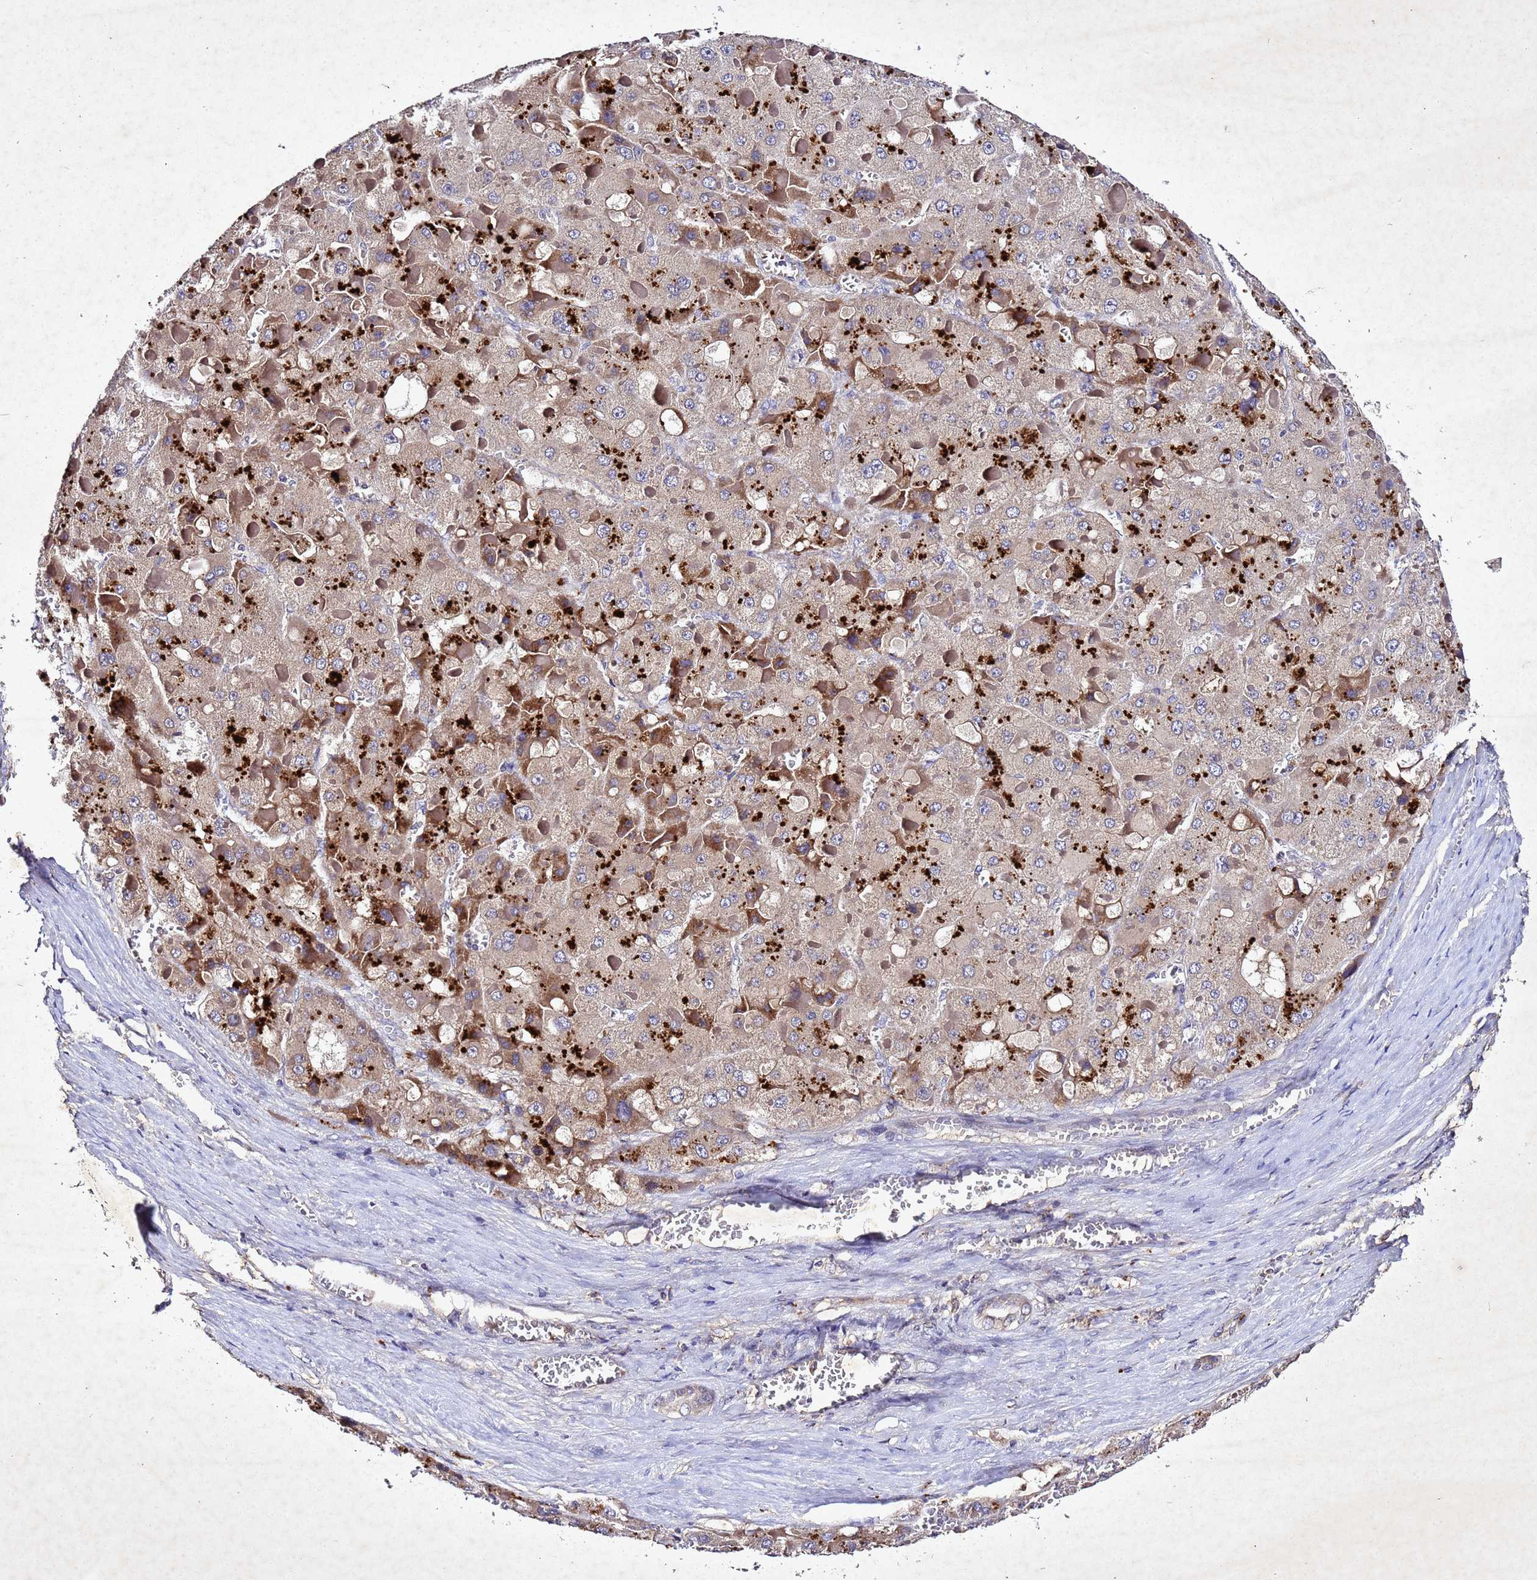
{"staining": {"intensity": "moderate", "quantity": "25%-75%", "location": "cytoplasmic/membranous"}, "tissue": "liver cancer", "cell_type": "Tumor cells", "image_type": "cancer", "snomed": [{"axis": "morphology", "description": "Carcinoma, Hepatocellular, NOS"}, {"axis": "topography", "description": "Liver"}], "caption": "Liver hepatocellular carcinoma was stained to show a protein in brown. There is medium levels of moderate cytoplasmic/membranous expression in about 25%-75% of tumor cells.", "gene": "SV2B", "patient": {"sex": "female", "age": 73}}